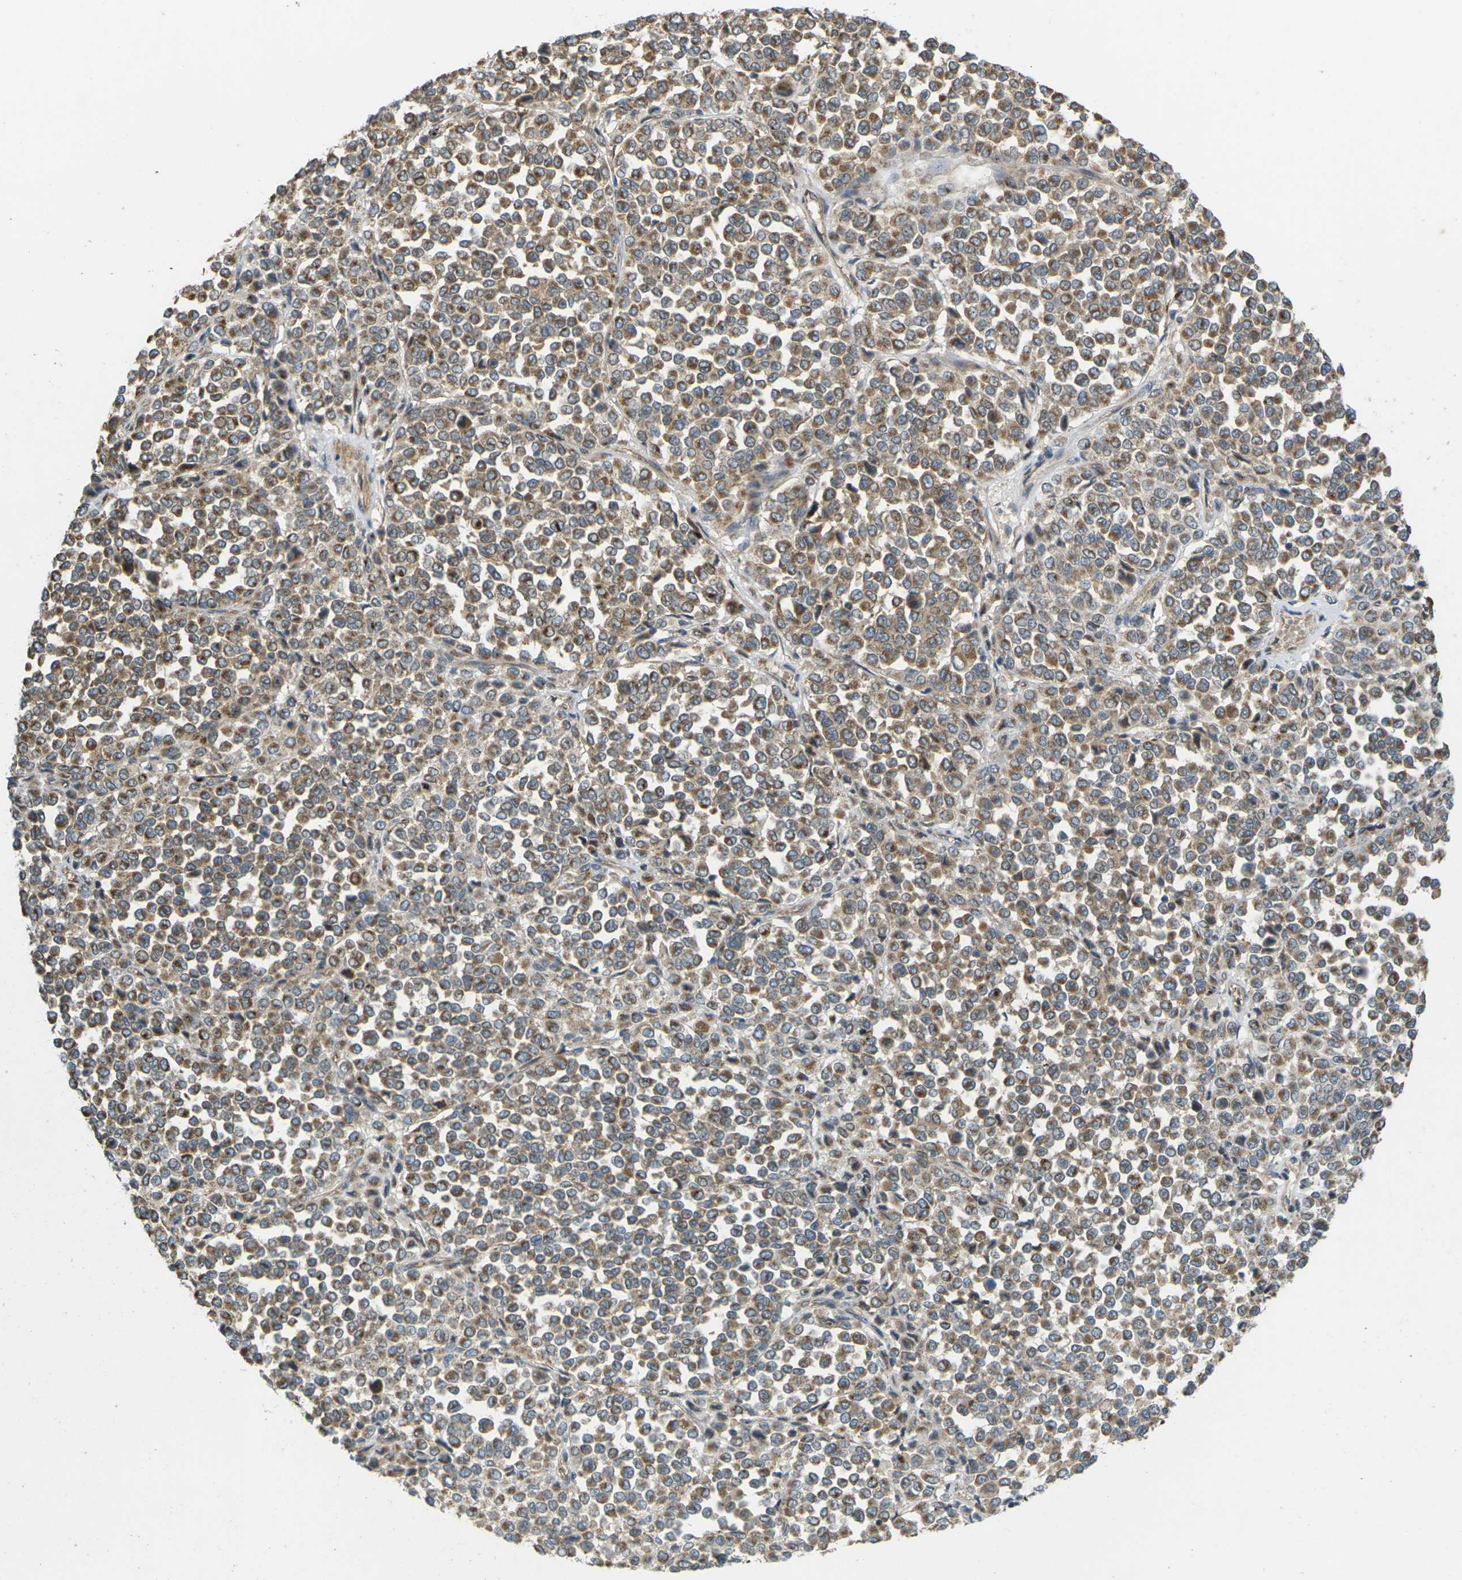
{"staining": {"intensity": "moderate", "quantity": ">75%", "location": "cytoplasmic/membranous"}, "tissue": "melanoma", "cell_type": "Tumor cells", "image_type": "cancer", "snomed": [{"axis": "morphology", "description": "Malignant melanoma, Metastatic site"}, {"axis": "topography", "description": "Pancreas"}], "caption": "A micrograph of human melanoma stained for a protein demonstrates moderate cytoplasmic/membranous brown staining in tumor cells.", "gene": "KSR1", "patient": {"sex": "female", "age": 30}}